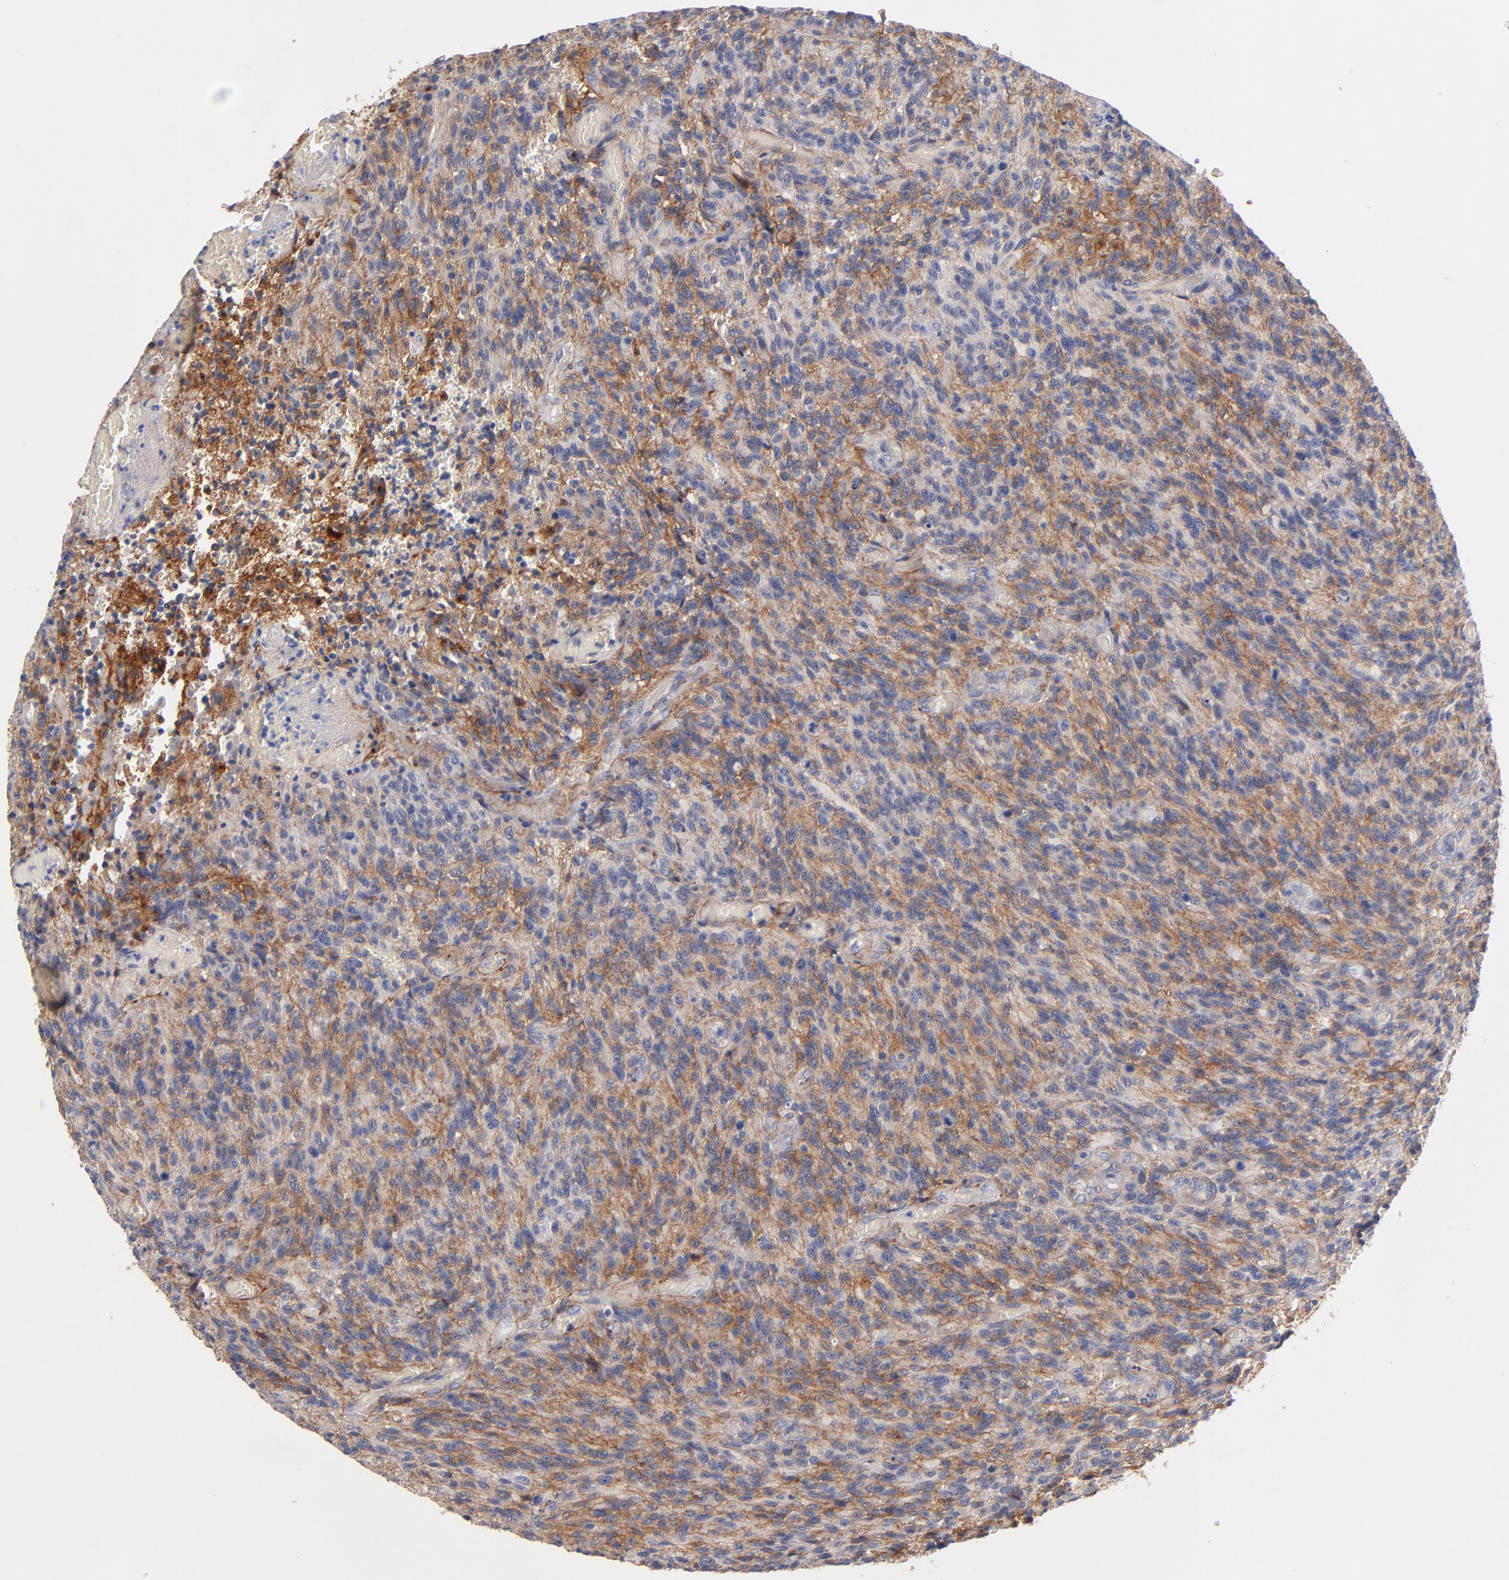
{"staining": {"intensity": "moderate", "quantity": ">75%", "location": "cytoplasmic/membranous"}, "tissue": "glioma", "cell_type": "Tumor cells", "image_type": "cancer", "snomed": [{"axis": "morphology", "description": "Normal tissue, NOS"}, {"axis": "morphology", "description": "Glioma, malignant, High grade"}, {"axis": "topography", "description": "Cerebral cortex"}], "caption": "Human malignant glioma (high-grade) stained with a protein marker reveals moderate staining in tumor cells.", "gene": "PLSCR4", "patient": {"sex": "male", "age": 56}}